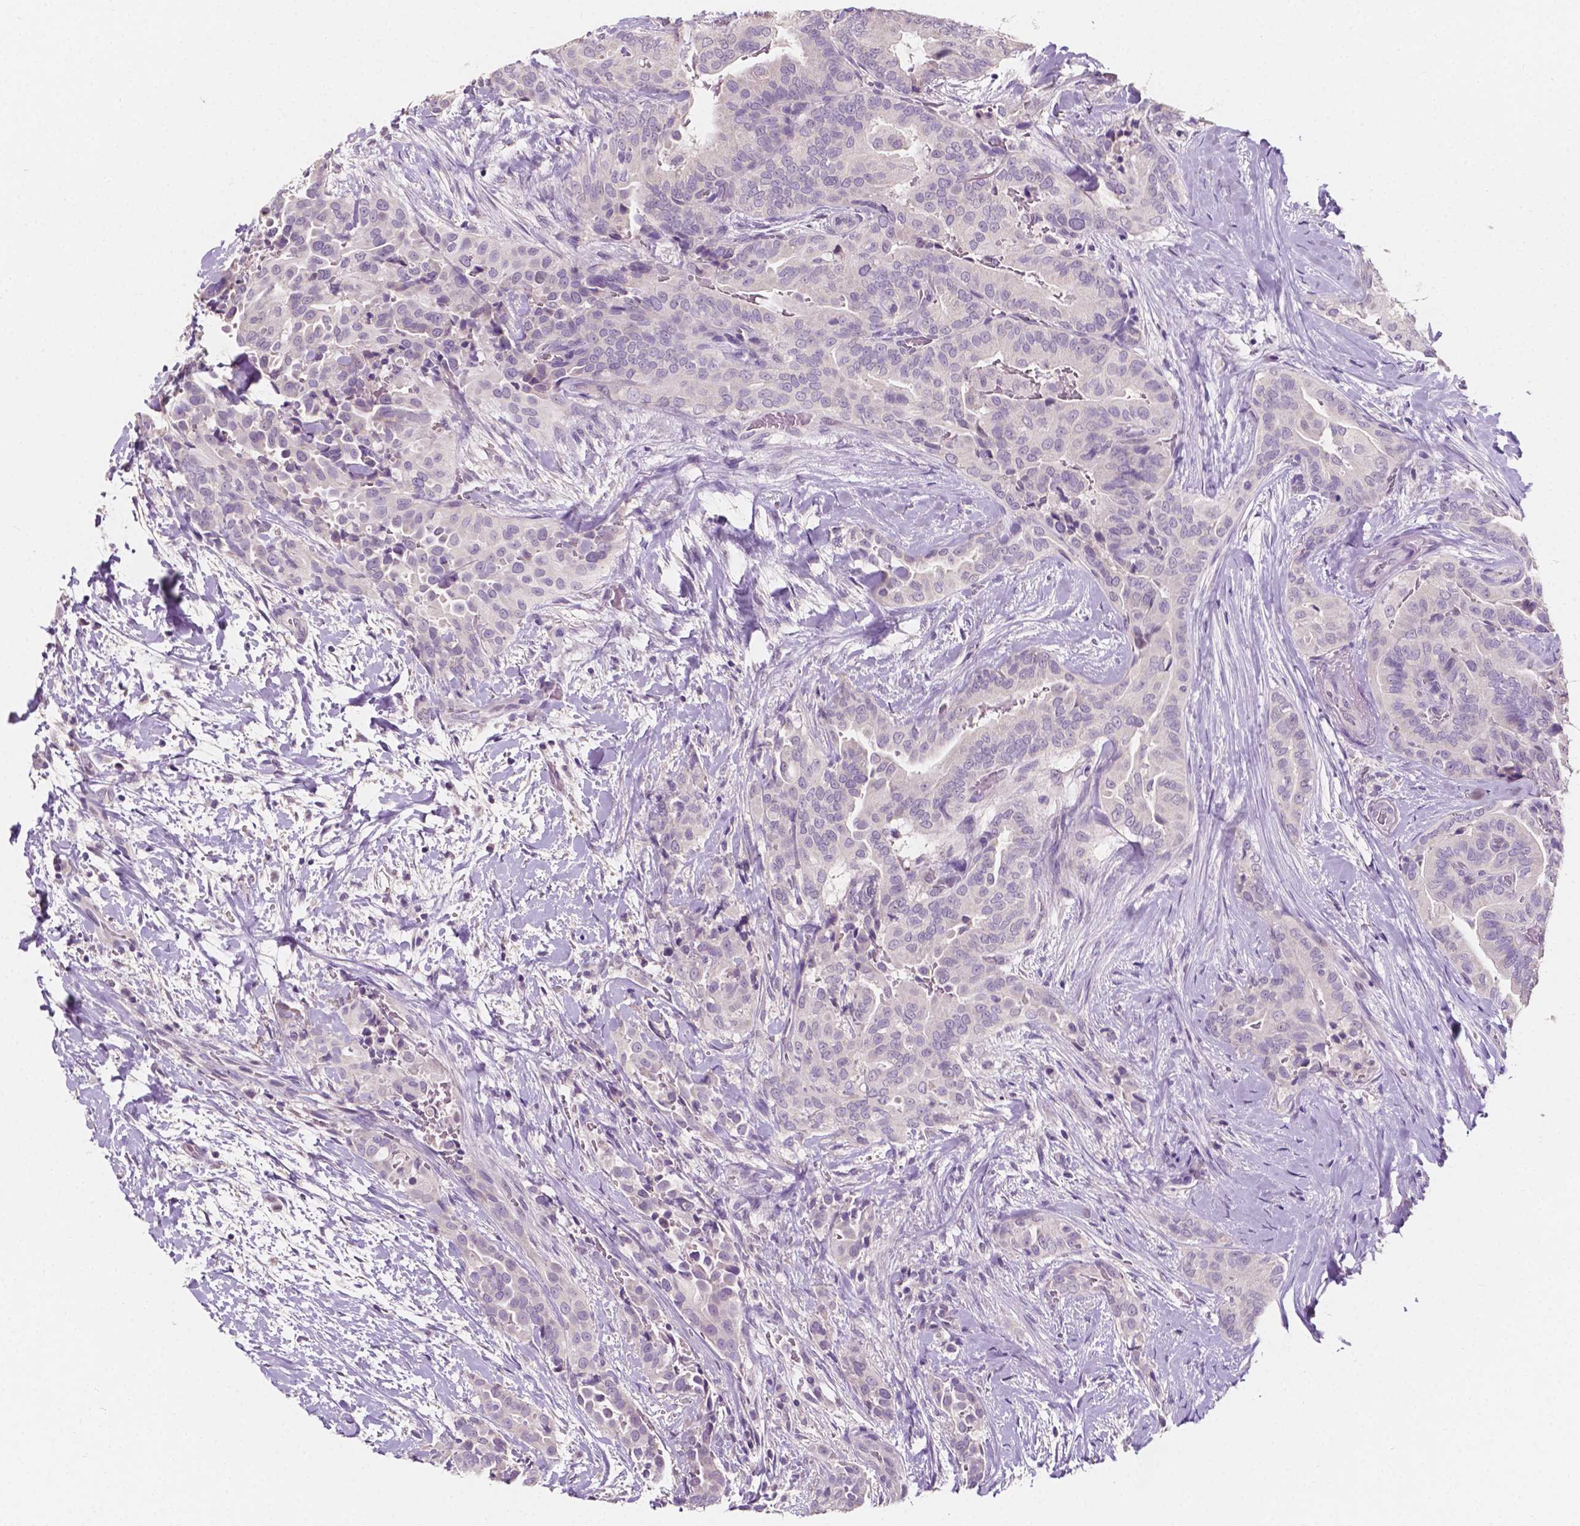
{"staining": {"intensity": "negative", "quantity": "none", "location": "none"}, "tissue": "thyroid cancer", "cell_type": "Tumor cells", "image_type": "cancer", "snomed": [{"axis": "morphology", "description": "Papillary adenocarcinoma, NOS"}, {"axis": "topography", "description": "Thyroid gland"}], "caption": "DAB immunohistochemical staining of thyroid cancer (papillary adenocarcinoma) reveals no significant staining in tumor cells. (Stains: DAB immunohistochemistry (IHC) with hematoxylin counter stain, Microscopy: brightfield microscopy at high magnification).", "gene": "TAL1", "patient": {"sex": "male", "age": 61}}